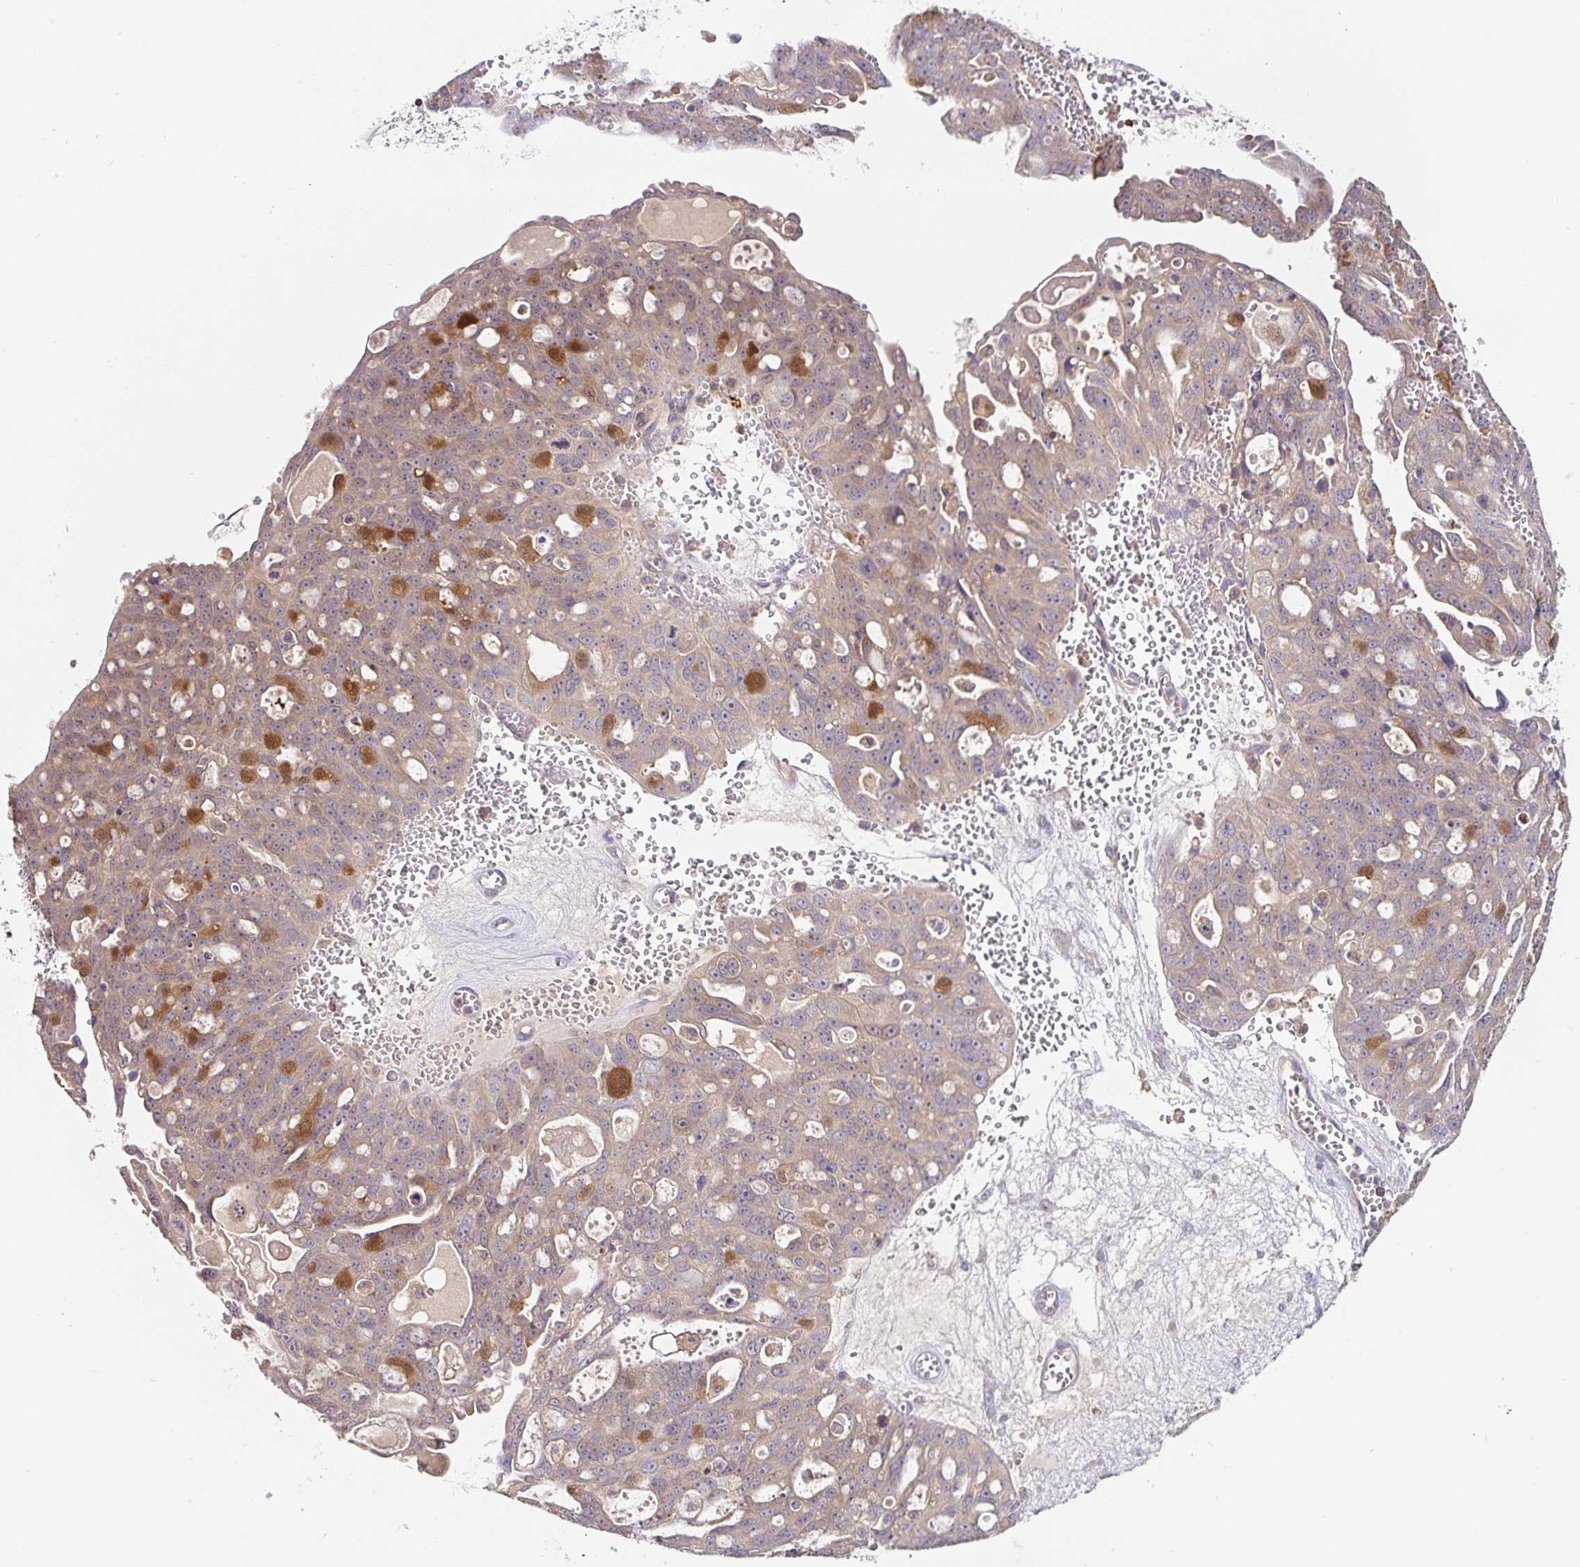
{"staining": {"intensity": "moderate", "quantity": "<25%", "location": "cytoplasmic/membranous,nuclear"}, "tissue": "ovarian cancer", "cell_type": "Tumor cells", "image_type": "cancer", "snomed": [{"axis": "morphology", "description": "Carcinoma, endometroid"}, {"axis": "topography", "description": "Ovary"}], "caption": "This image shows ovarian cancer stained with immunohistochemistry (IHC) to label a protein in brown. The cytoplasmic/membranous and nuclear of tumor cells show moderate positivity for the protein. Nuclei are counter-stained blue.", "gene": "HAGH", "patient": {"sex": "female", "age": 70}}